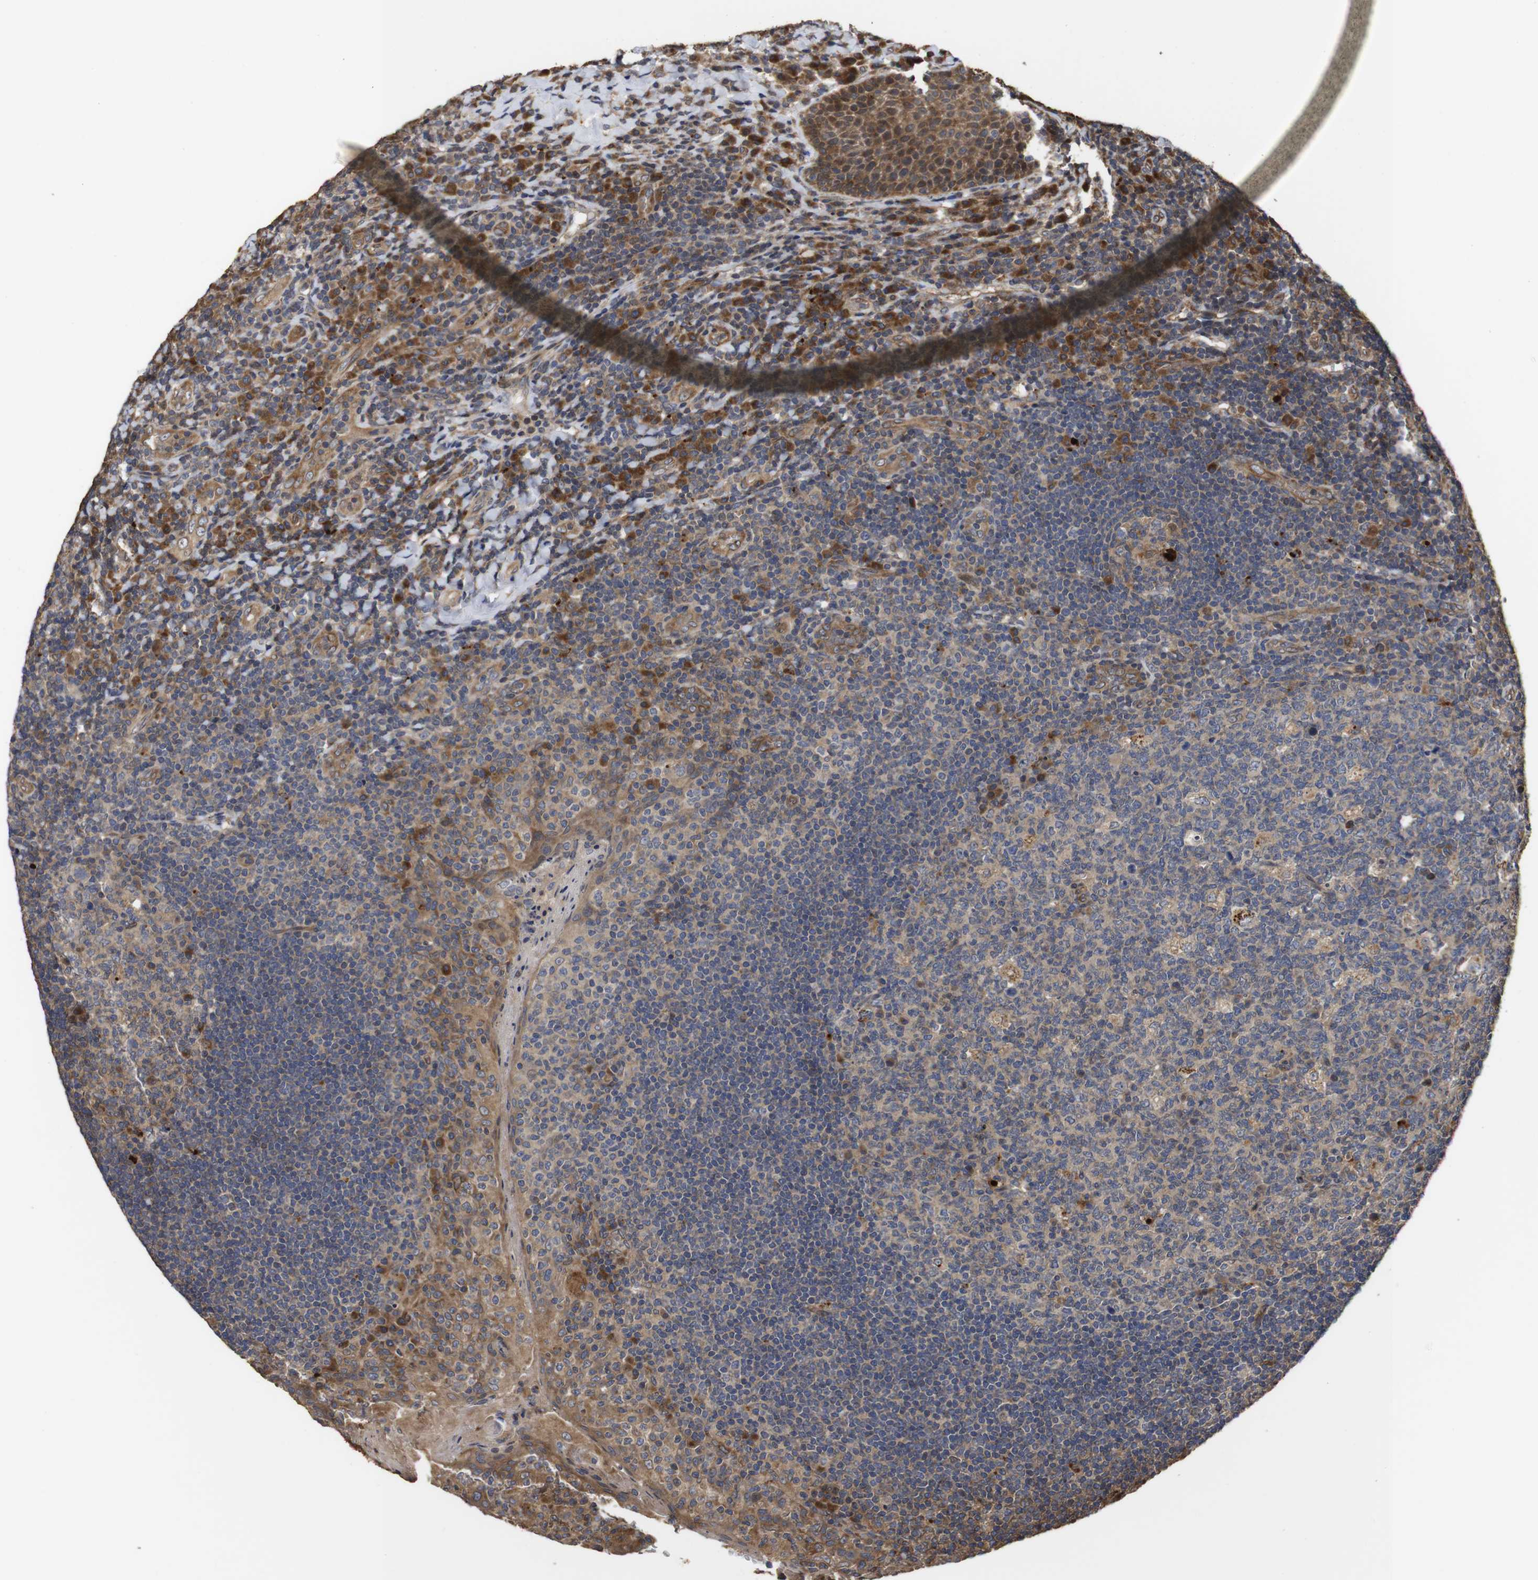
{"staining": {"intensity": "weak", "quantity": ">75%", "location": "cytoplasmic/membranous"}, "tissue": "tonsil", "cell_type": "Germinal center cells", "image_type": "normal", "snomed": [{"axis": "morphology", "description": "Normal tissue, NOS"}, {"axis": "topography", "description": "Tonsil"}], "caption": "Germinal center cells demonstrate low levels of weak cytoplasmic/membranous staining in about >75% of cells in unremarkable human tonsil.", "gene": "PTPN14", "patient": {"sex": "male", "age": 17}}